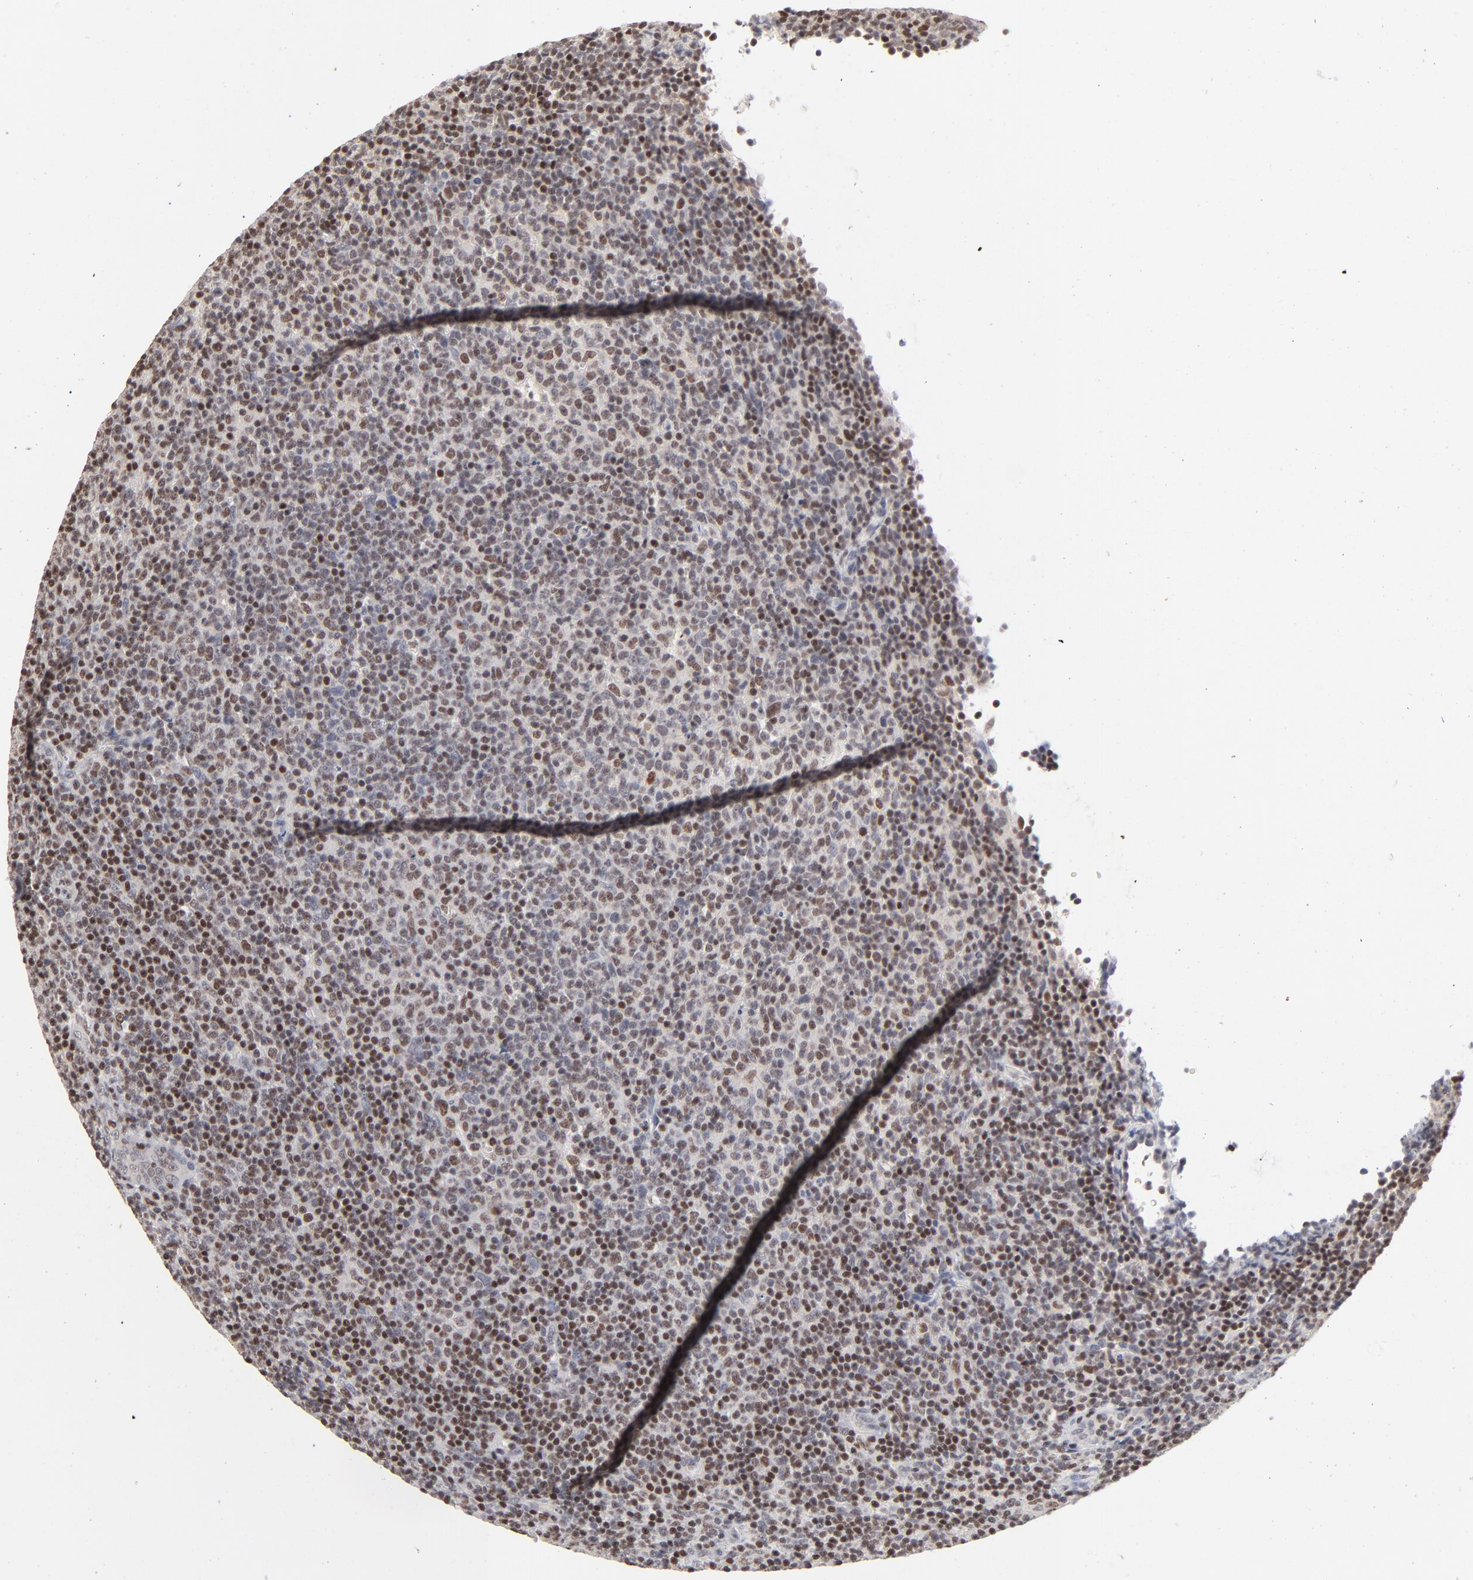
{"staining": {"intensity": "weak", "quantity": ">75%", "location": "nuclear"}, "tissue": "lymphoma", "cell_type": "Tumor cells", "image_type": "cancer", "snomed": [{"axis": "morphology", "description": "Malignant lymphoma, non-Hodgkin's type, Low grade"}, {"axis": "topography", "description": "Lymph node"}], "caption": "Malignant lymphoma, non-Hodgkin's type (low-grade) stained with immunohistochemistry (IHC) demonstrates weak nuclear staining in approximately >75% of tumor cells.", "gene": "MAX", "patient": {"sex": "male", "age": 70}}